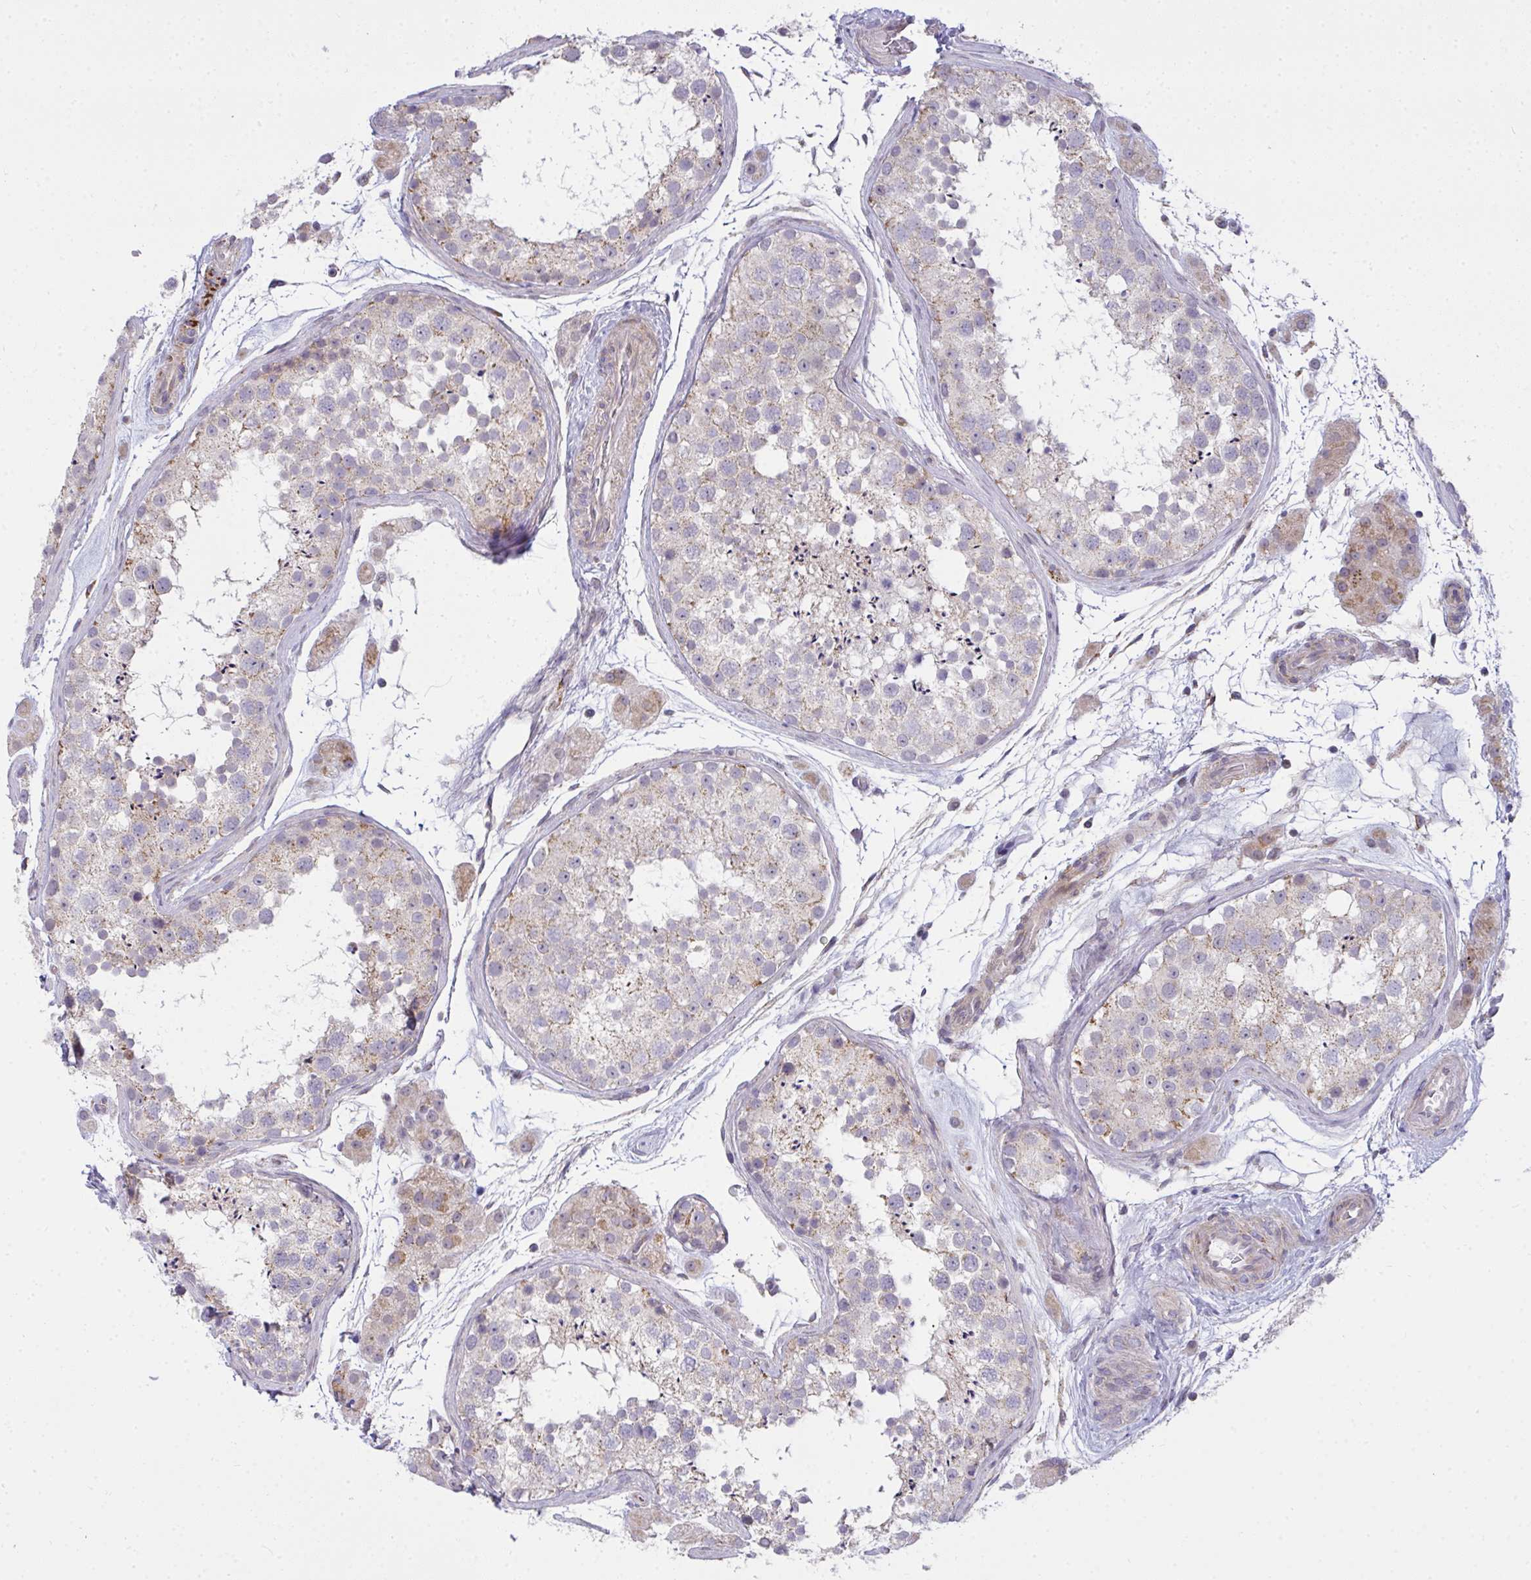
{"staining": {"intensity": "moderate", "quantity": "<25%", "location": "cytoplasmic/membranous"}, "tissue": "testis", "cell_type": "Cells in seminiferous ducts", "image_type": "normal", "snomed": [{"axis": "morphology", "description": "Normal tissue, NOS"}, {"axis": "topography", "description": "Testis"}], "caption": "DAB (3,3'-diaminobenzidine) immunohistochemical staining of benign testis demonstrates moderate cytoplasmic/membranous protein expression in about <25% of cells in seminiferous ducts. The staining is performed using DAB (3,3'-diaminobenzidine) brown chromogen to label protein expression. The nuclei are counter-stained blue using hematoxylin.", "gene": "SRRM4", "patient": {"sex": "male", "age": 41}}